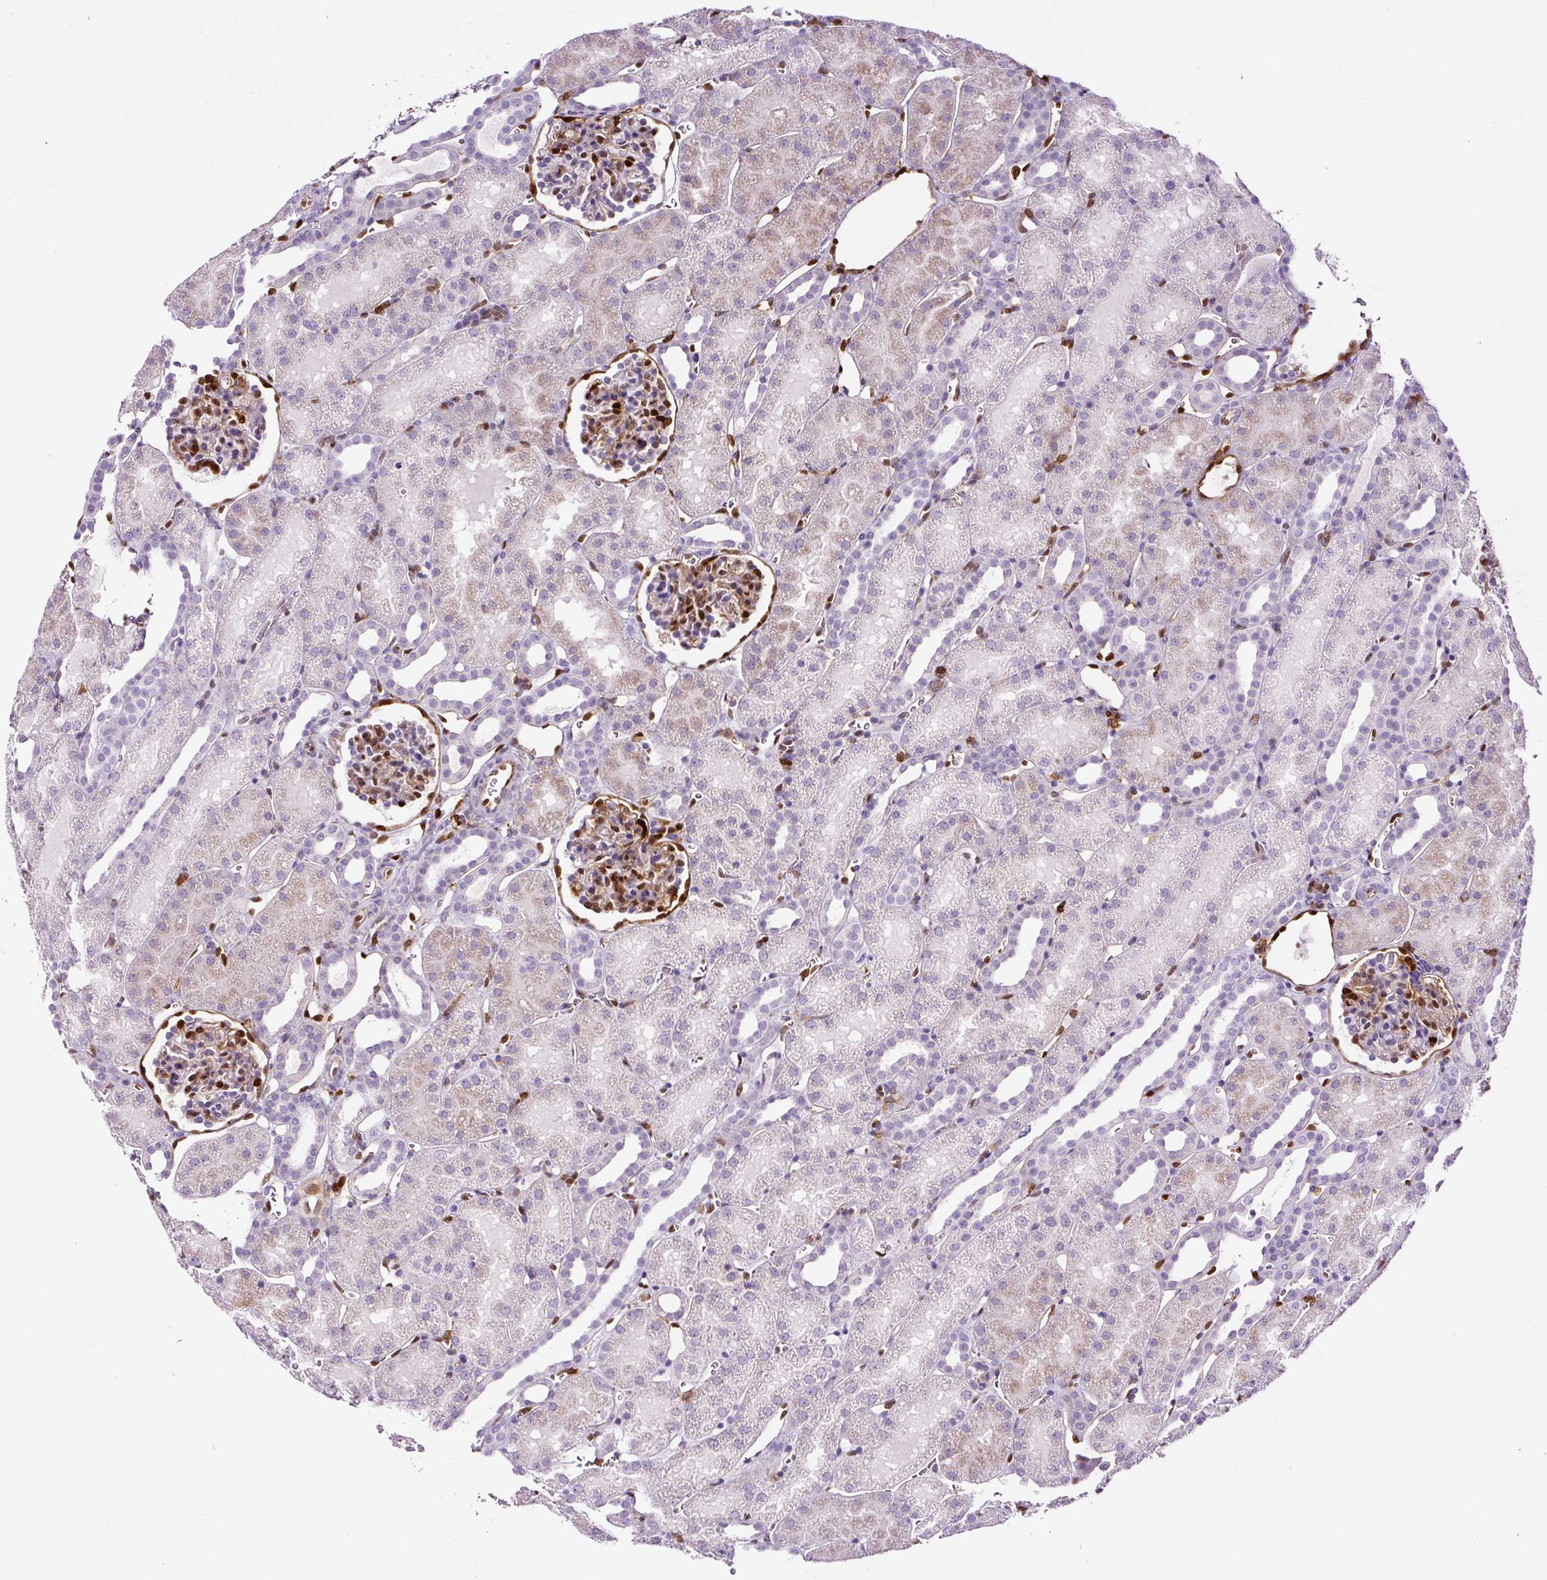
{"staining": {"intensity": "moderate", "quantity": "25%-75%", "location": "cytoplasmic/membranous,nuclear"}, "tissue": "kidney", "cell_type": "Cells in glomeruli", "image_type": "normal", "snomed": [{"axis": "morphology", "description": "Normal tissue, NOS"}, {"axis": "topography", "description": "Kidney"}], "caption": "Immunohistochemical staining of unremarkable human kidney reveals 25%-75% levels of moderate cytoplasmic/membranous,nuclear protein positivity in approximately 25%-75% of cells in glomeruli.", "gene": "ANXA1", "patient": {"sex": "male", "age": 2}}